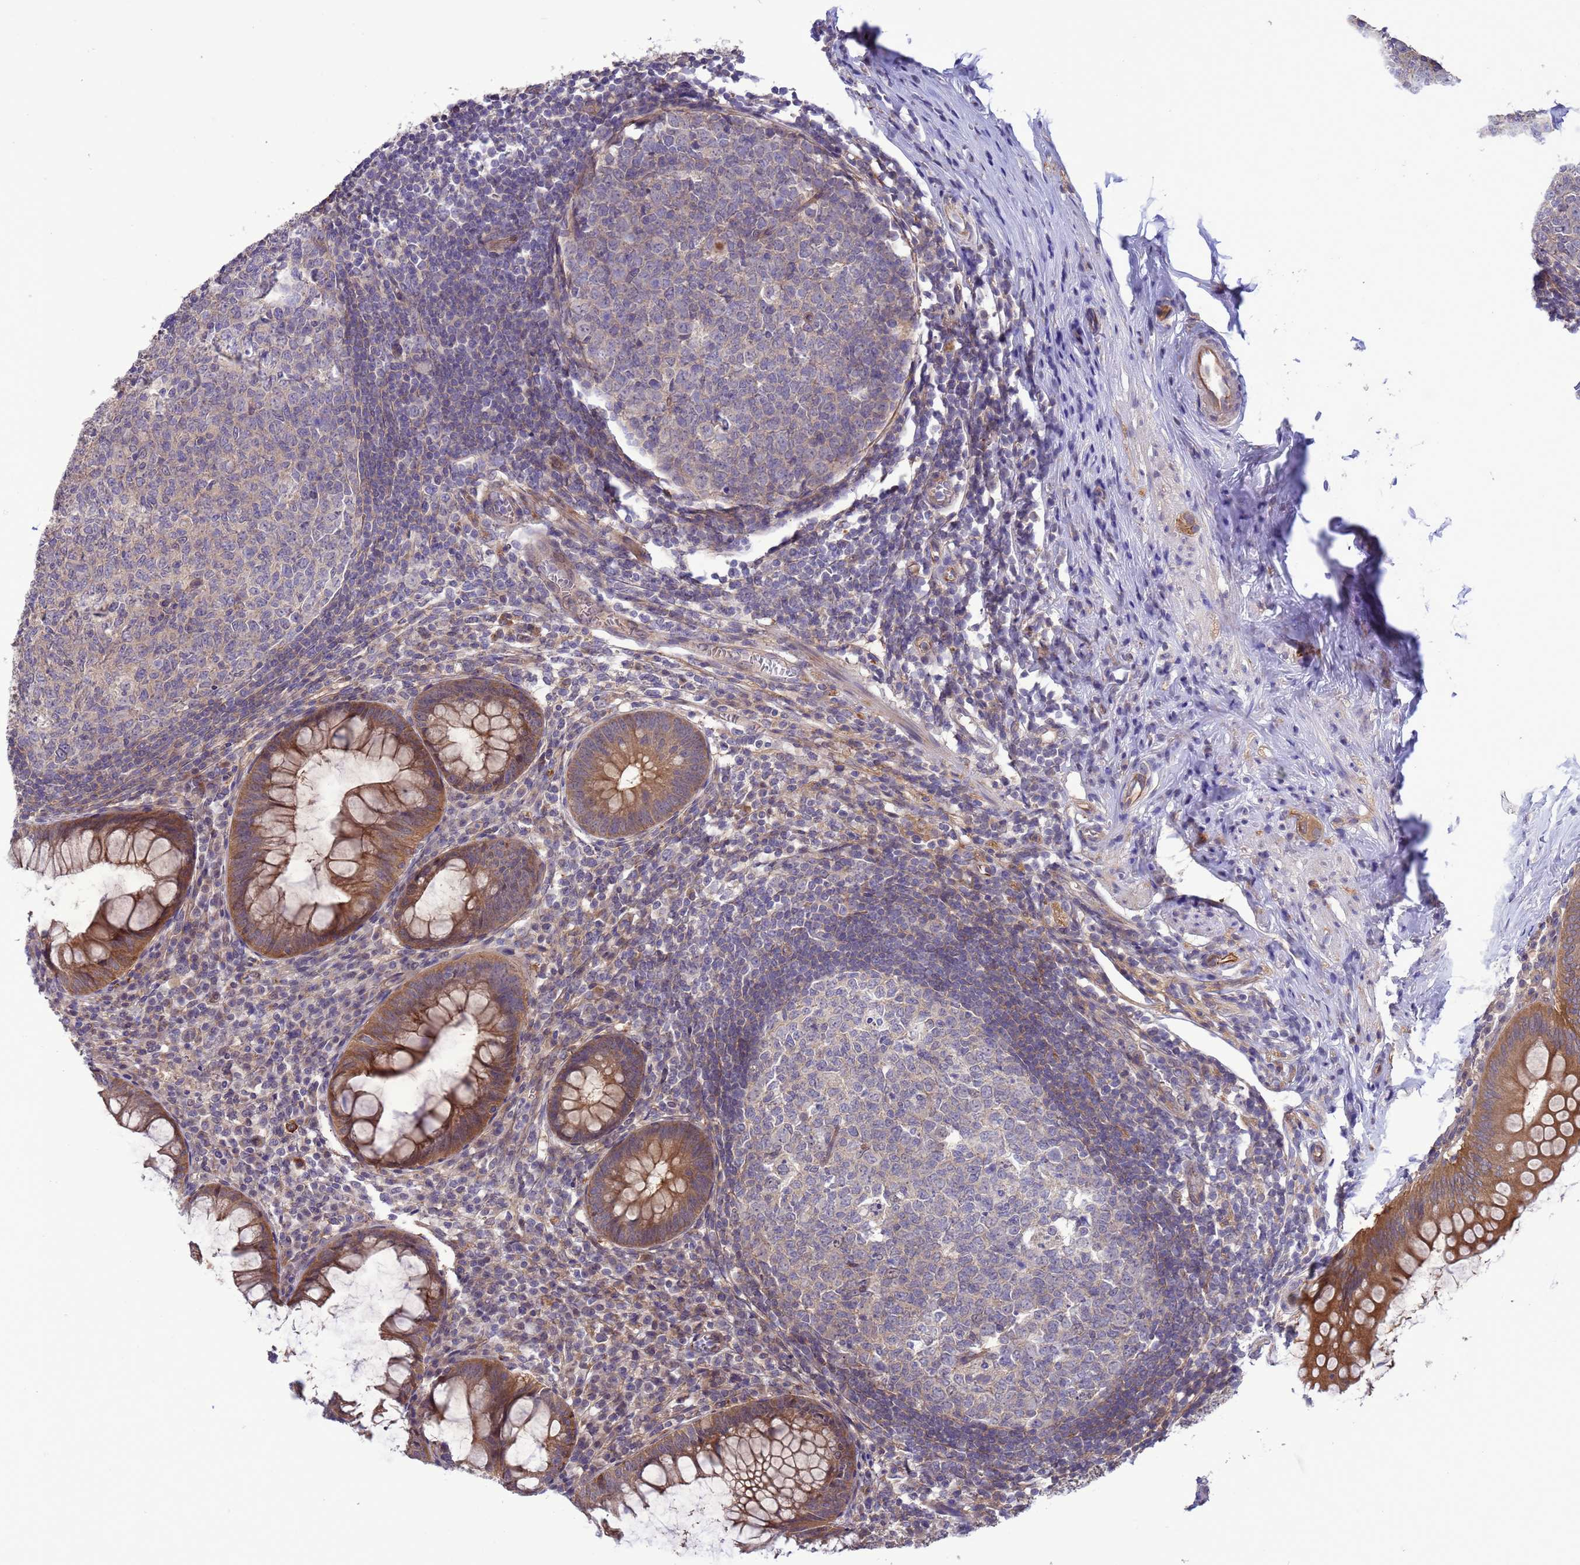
{"staining": {"intensity": "moderate", "quantity": ">75%", "location": "cytoplasmic/membranous"}, "tissue": "appendix", "cell_type": "Glandular cells", "image_type": "normal", "snomed": [{"axis": "morphology", "description": "Normal tissue, NOS"}, {"axis": "topography", "description": "Appendix"}], "caption": "Protein analysis of unremarkable appendix exhibits moderate cytoplasmic/membranous staining in about >75% of glandular cells.", "gene": "GJA10", "patient": {"sex": "male", "age": 56}}